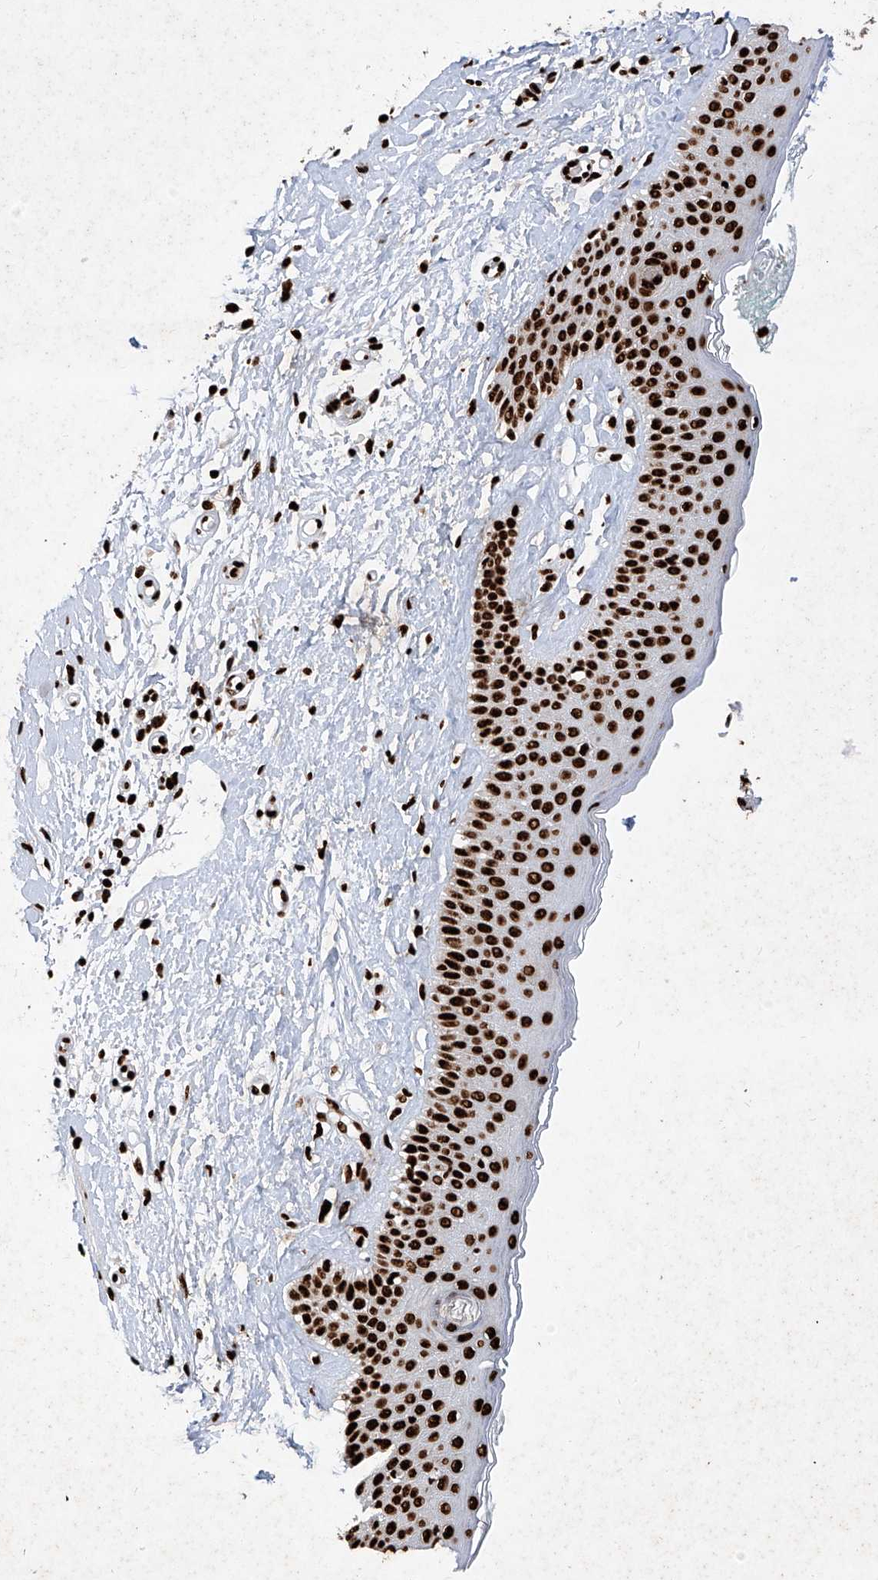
{"staining": {"intensity": "strong", "quantity": ">75%", "location": "nuclear"}, "tissue": "skin cancer", "cell_type": "Tumor cells", "image_type": "cancer", "snomed": [{"axis": "morphology", "description": "Basal cell carcinoma"}, {"axis": "topography", "description": "Skin"}], "caption": "Basal cell carcinoma (skin) stained with a protein marker exhibits strong staining in tumor cells.", "gene": "SRSF6", "patient": {"sex": "female", "age": 84}}